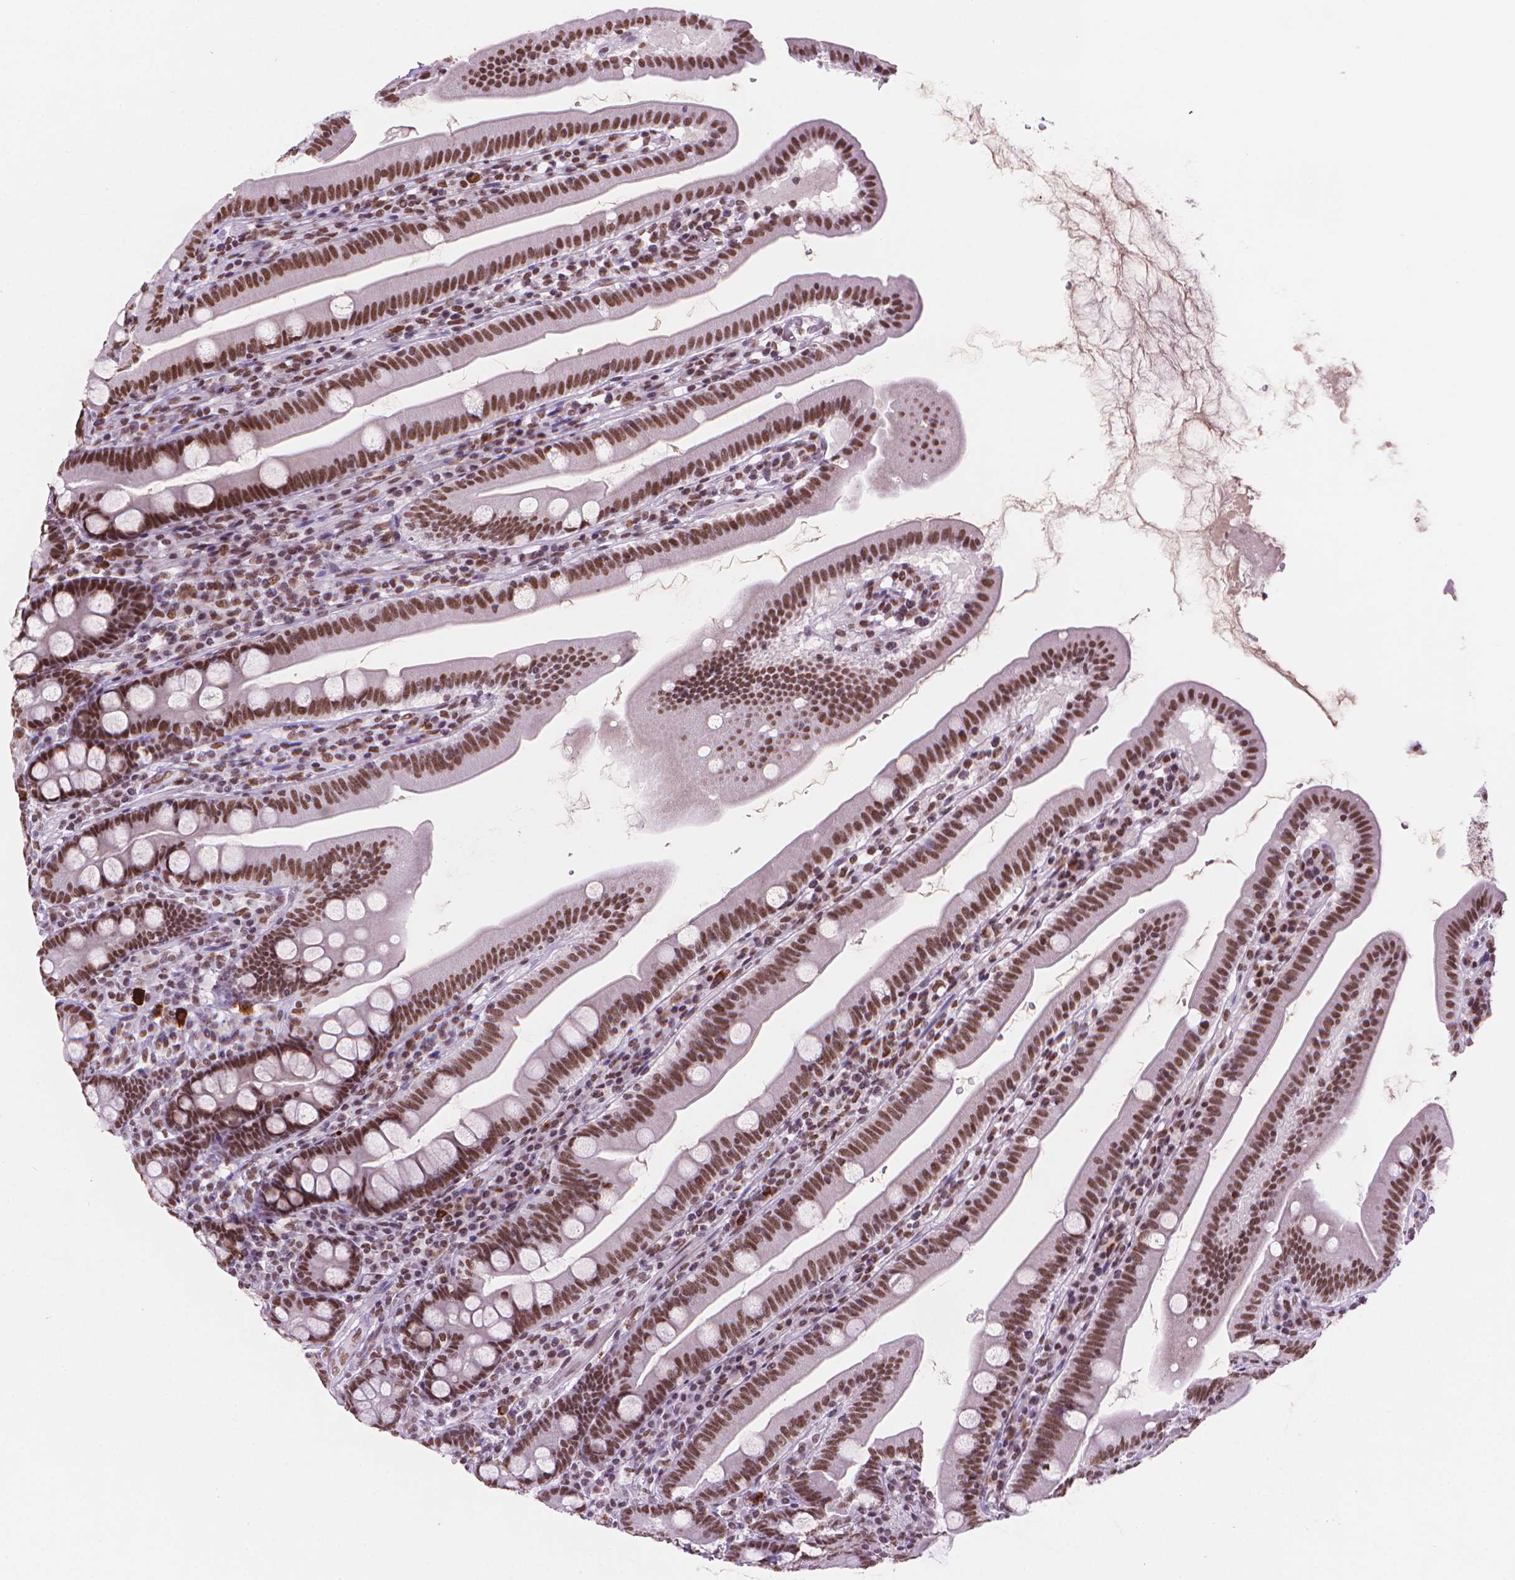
{"staining": {"intensity": "strong", "quantity": ">75%", "location": "nuclear"}, "tissue": "duodenum", "cell_type": "Glandular cells", "image_type": "normal", "snomed": [{"axis": "morphology", "description": "Normal tissue, NOS"}, {"axis": "topography", "description": "Duodenum"}], "caption": "Strong nuclear positivity for a protein is present in approximately >75% of glandular cells of normal duodenum using immunohistochemistry.", "gene": "RPA4", "patient": {"sex": "female", "age": 67}}